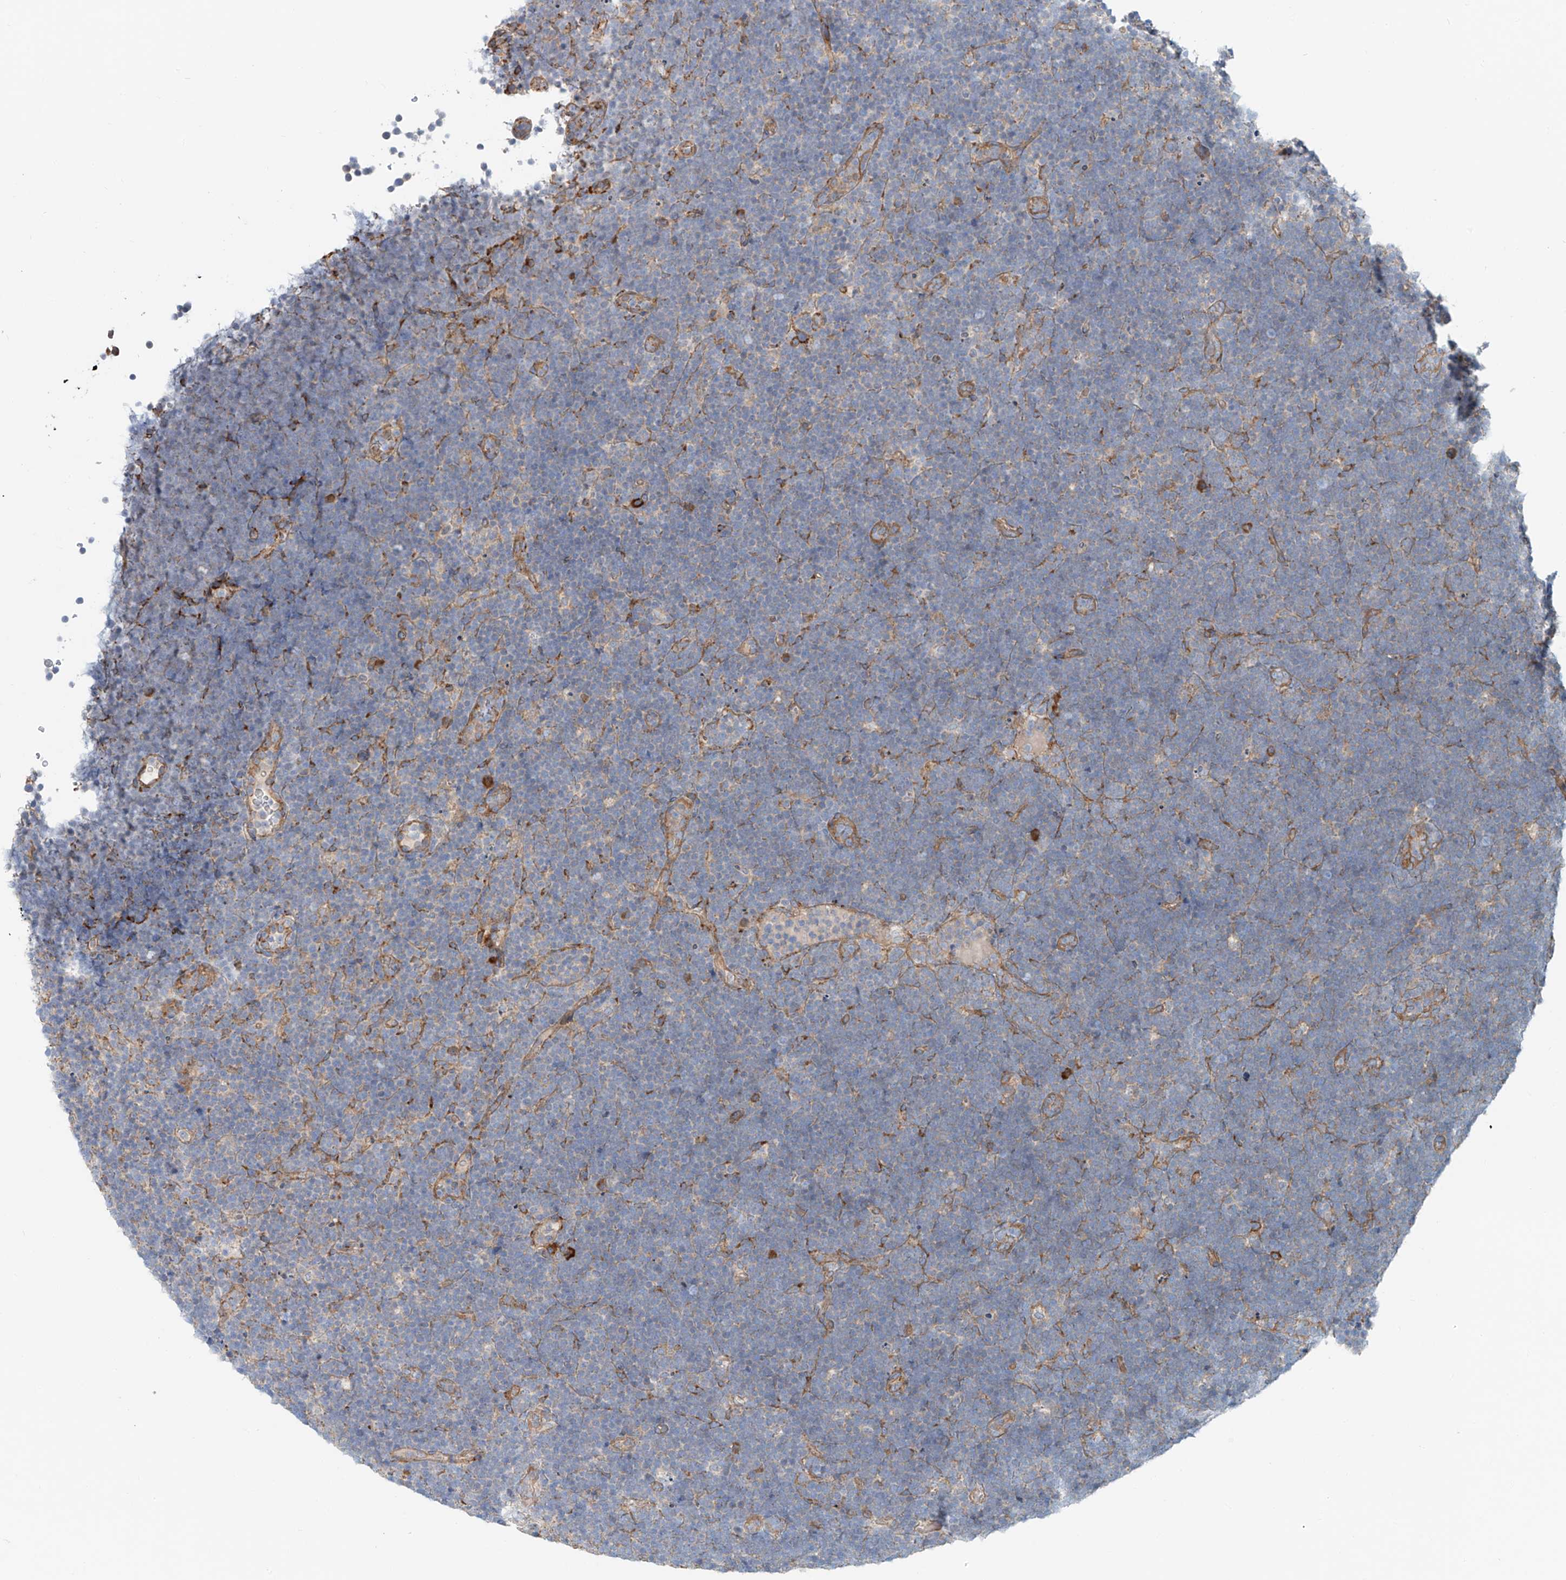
{"staining": {"intensity": "negative", "quantity": "none", "location": "none"}, "tissue": "lymphoma", "cell_type": "Tumor cells", "image_type": "cancer", "snomed": [{"axis": "morphology", "description": "Malignant lymphoma, non-Hodgkin's type, High grade"}, {"axis": "topography", "description": "Lymph node"}], "caption": "High magnification brightfield microscopy of lymphoma stained with DAB (brown) and counterstained with hematoxylin (blue): tumor cells show no significant staining.", "gene": "SNAP29", "patient": {"sex": "male", "age": 13}}